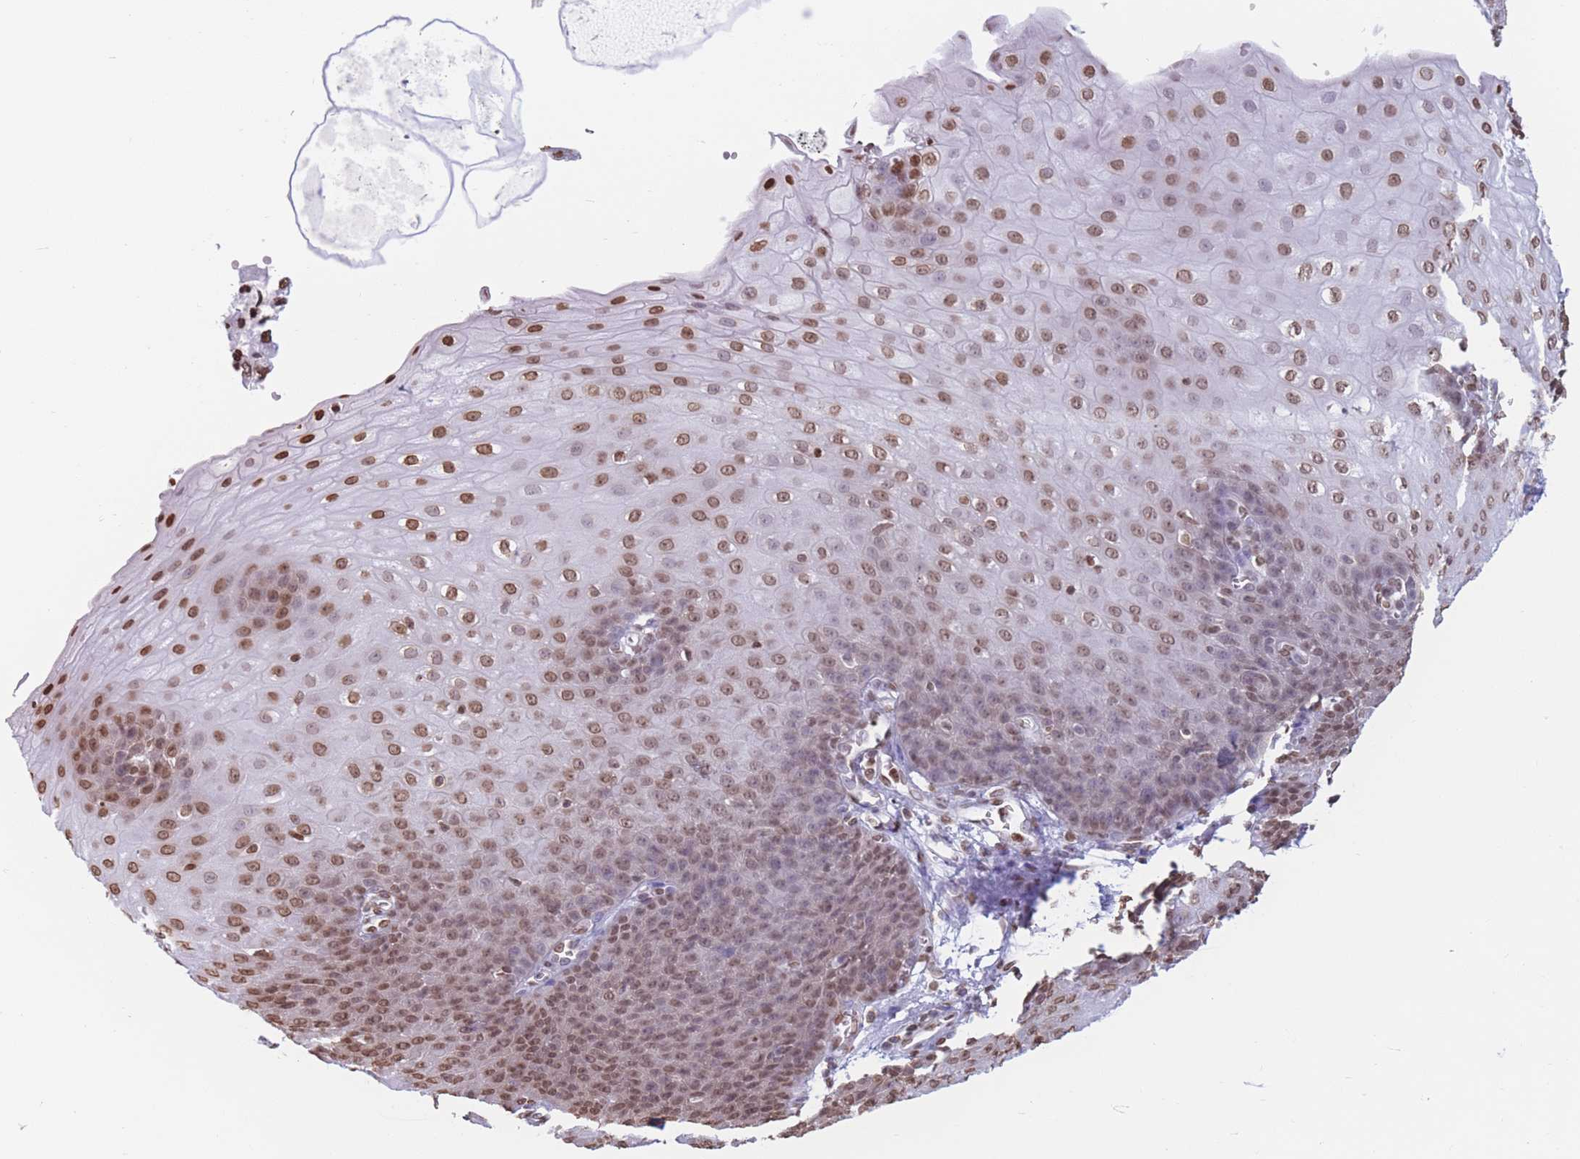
{"staining": {"intensity": "moderate", "quantity": ">75%", "location": "nuclear"}, "tissue": "esophagus", "cell_type": "Squamous epithelial cells", "image_type": "normal", "snomed": [{"axis": "morphology", "description": "Normal tissue, NOS"}, {"axis": "topography", "description": "Esophagus"}], "caption": "DAB immunohistochemical staining of normal esophagus demonstrates moderate nuclear protein staining in approximately >75% of squamous epithelial cells. (brown staining indicates protein expression, while blue staining denotes nuclei).", "gene": "RYK", "patient": {"sex": "male", "age": 71}}